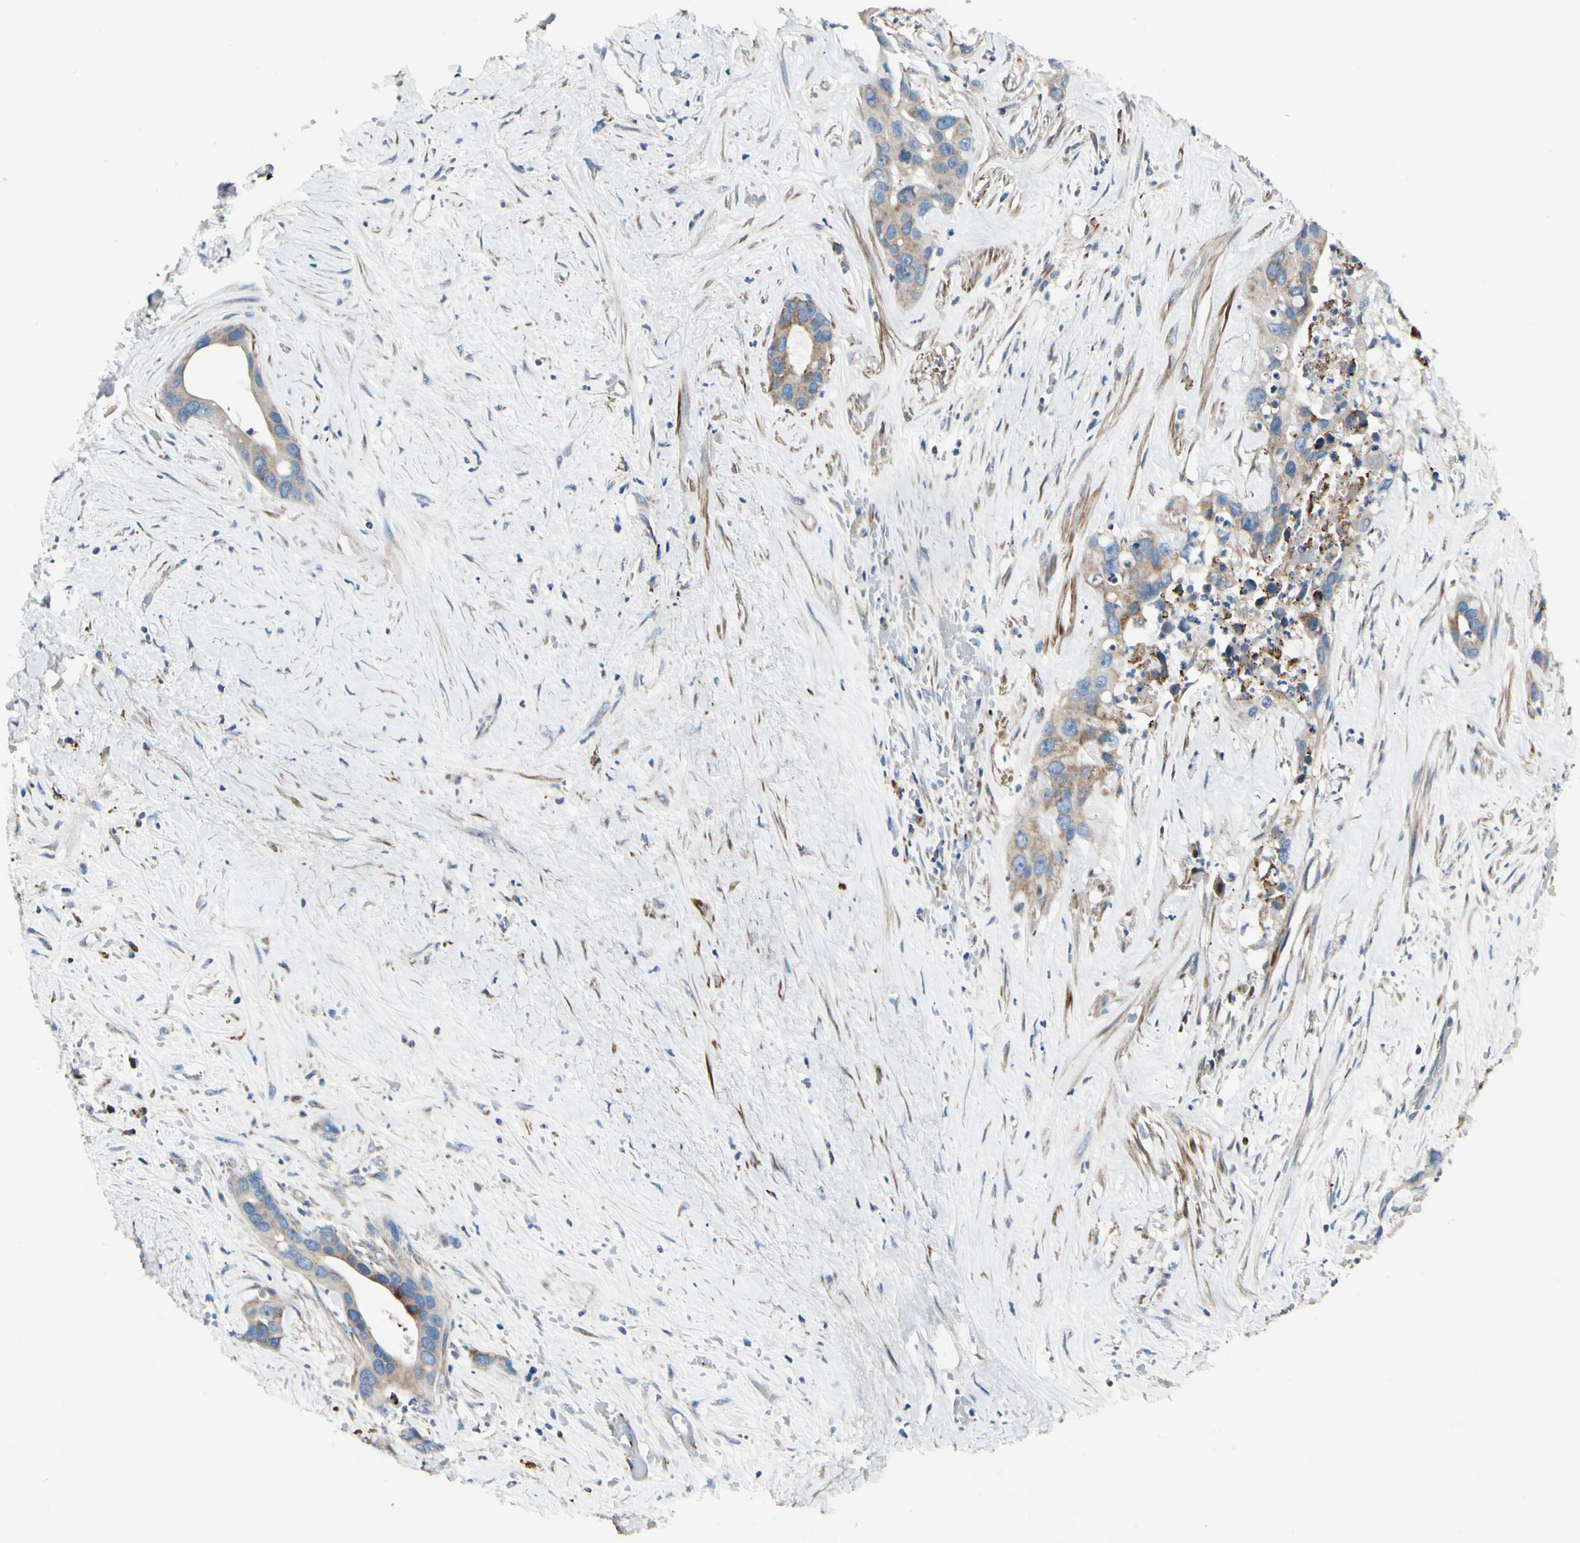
{"staining": {"intensity": "weak", "quantity": ">75%", "location": "cytoplasmic/membranous"}, "tissue": "liver cancer", "cell_type": "Tumor cells", "image_type": "cancer", "snomed": [{"axis": "morphology", "description": "Cholangiocarcinoma"}, {"axis": "topography", "description": "Liver"}], "caption": "The image displays immunohistochemical staining of cholangiocarcinoma (liver). There is weak cytoplasmic/membranous positivity is seen in approximately >75% of tumor cells. The protein is stained brown, and the nuclei are stained in blue (DAB (3,3'-diaminobenzidine) IHC with brightfield microscopy, high magnification).", "gene": "MRPL9", "patient": {"sex": "female", "age": 65}}